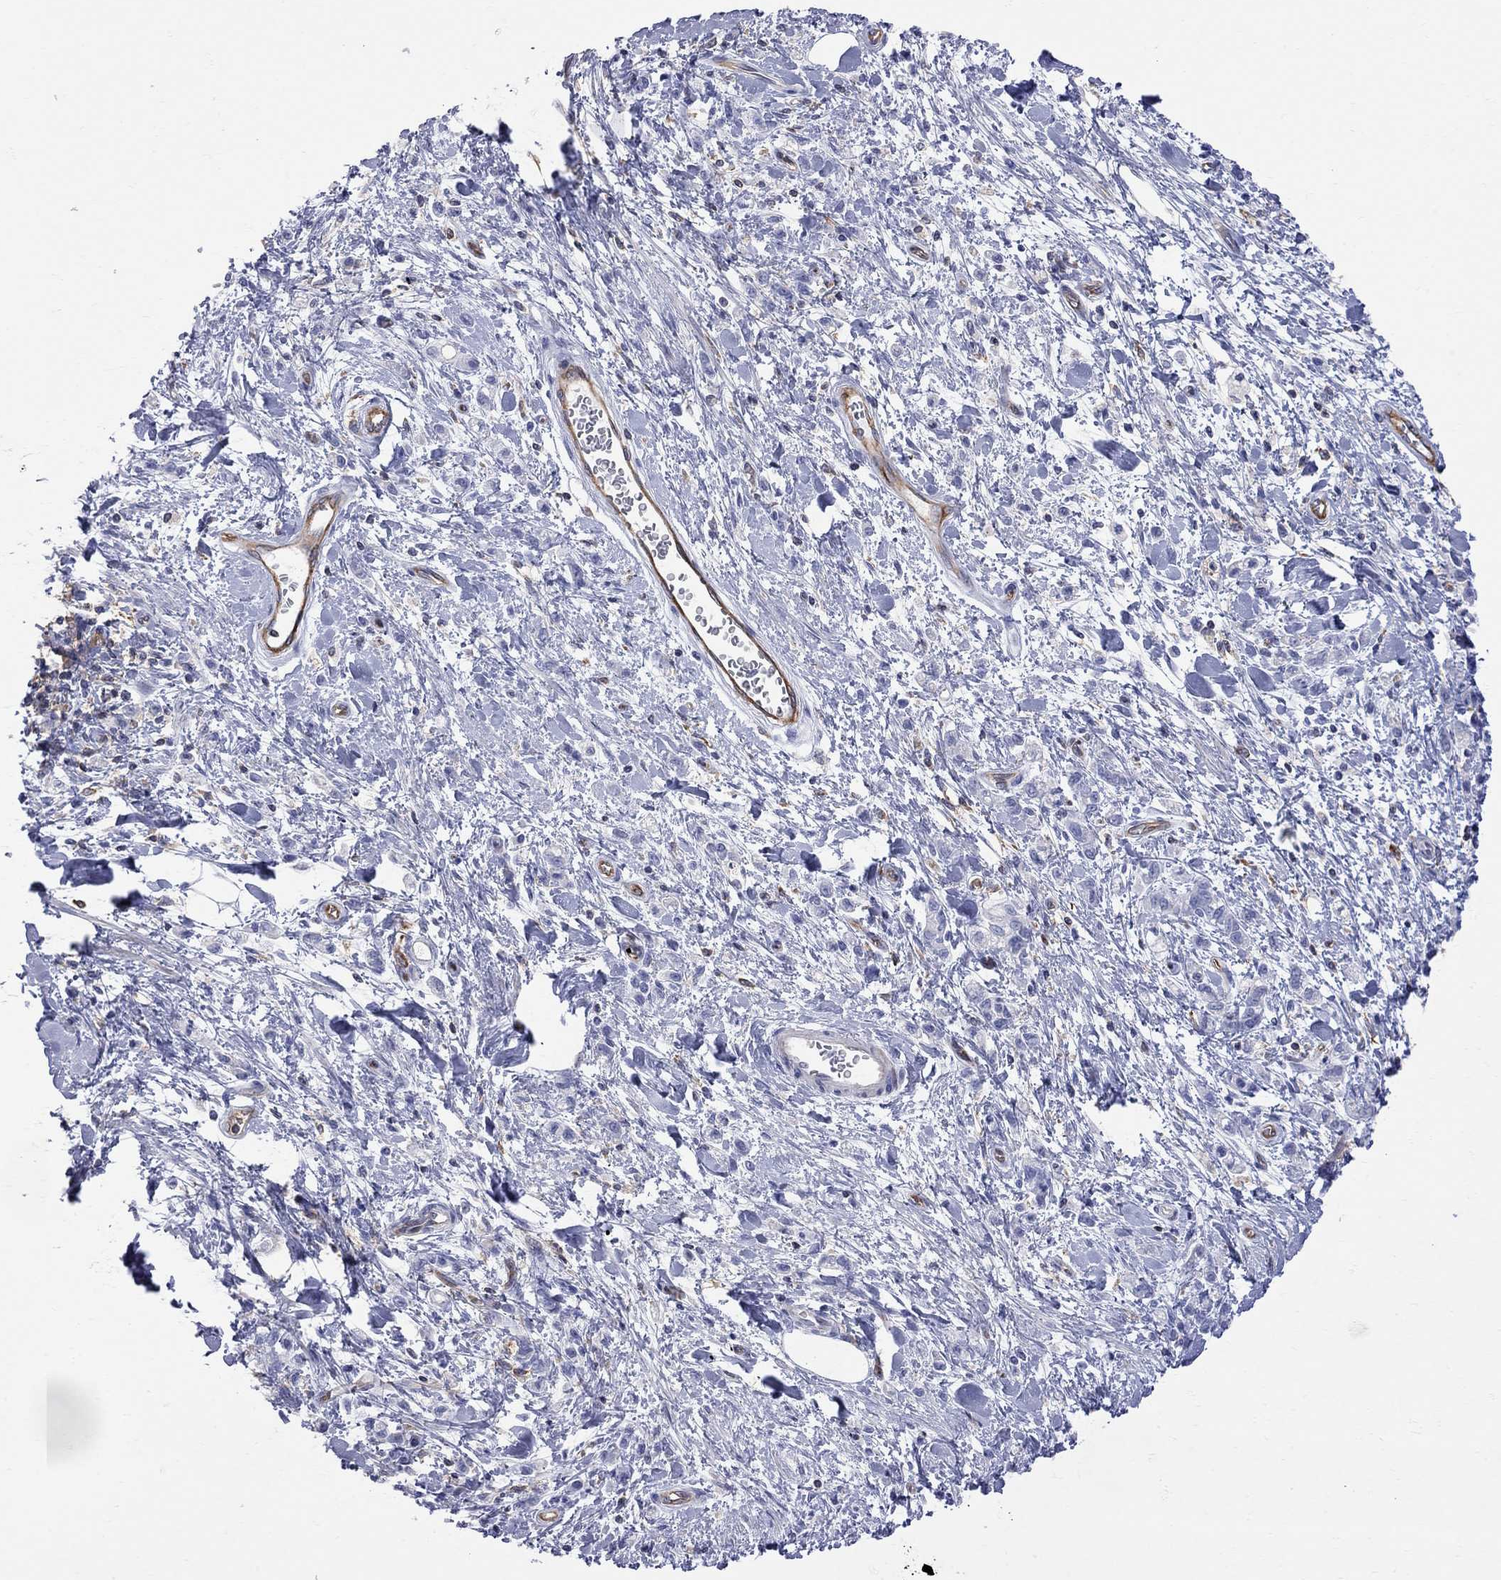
{"staining": {"intensity": "negative", "quantity": "none", "location": "none"}, "tissue": "stomach cancer", "cell_type": "Tumor cells", "image_type": "cancer", "snomed": [{"axis": "morphology", "description": "Adenocarcinoma, NOS"}, {"axis": "topography", "description": "Stomach"}], "caption": "An image of human adenocarcinoma (stomach) is negative for staining in tumor cells. Nuclei are stained in blue.", "gene": "ABI3", "patient": {"sex": "male", "age": 77}}